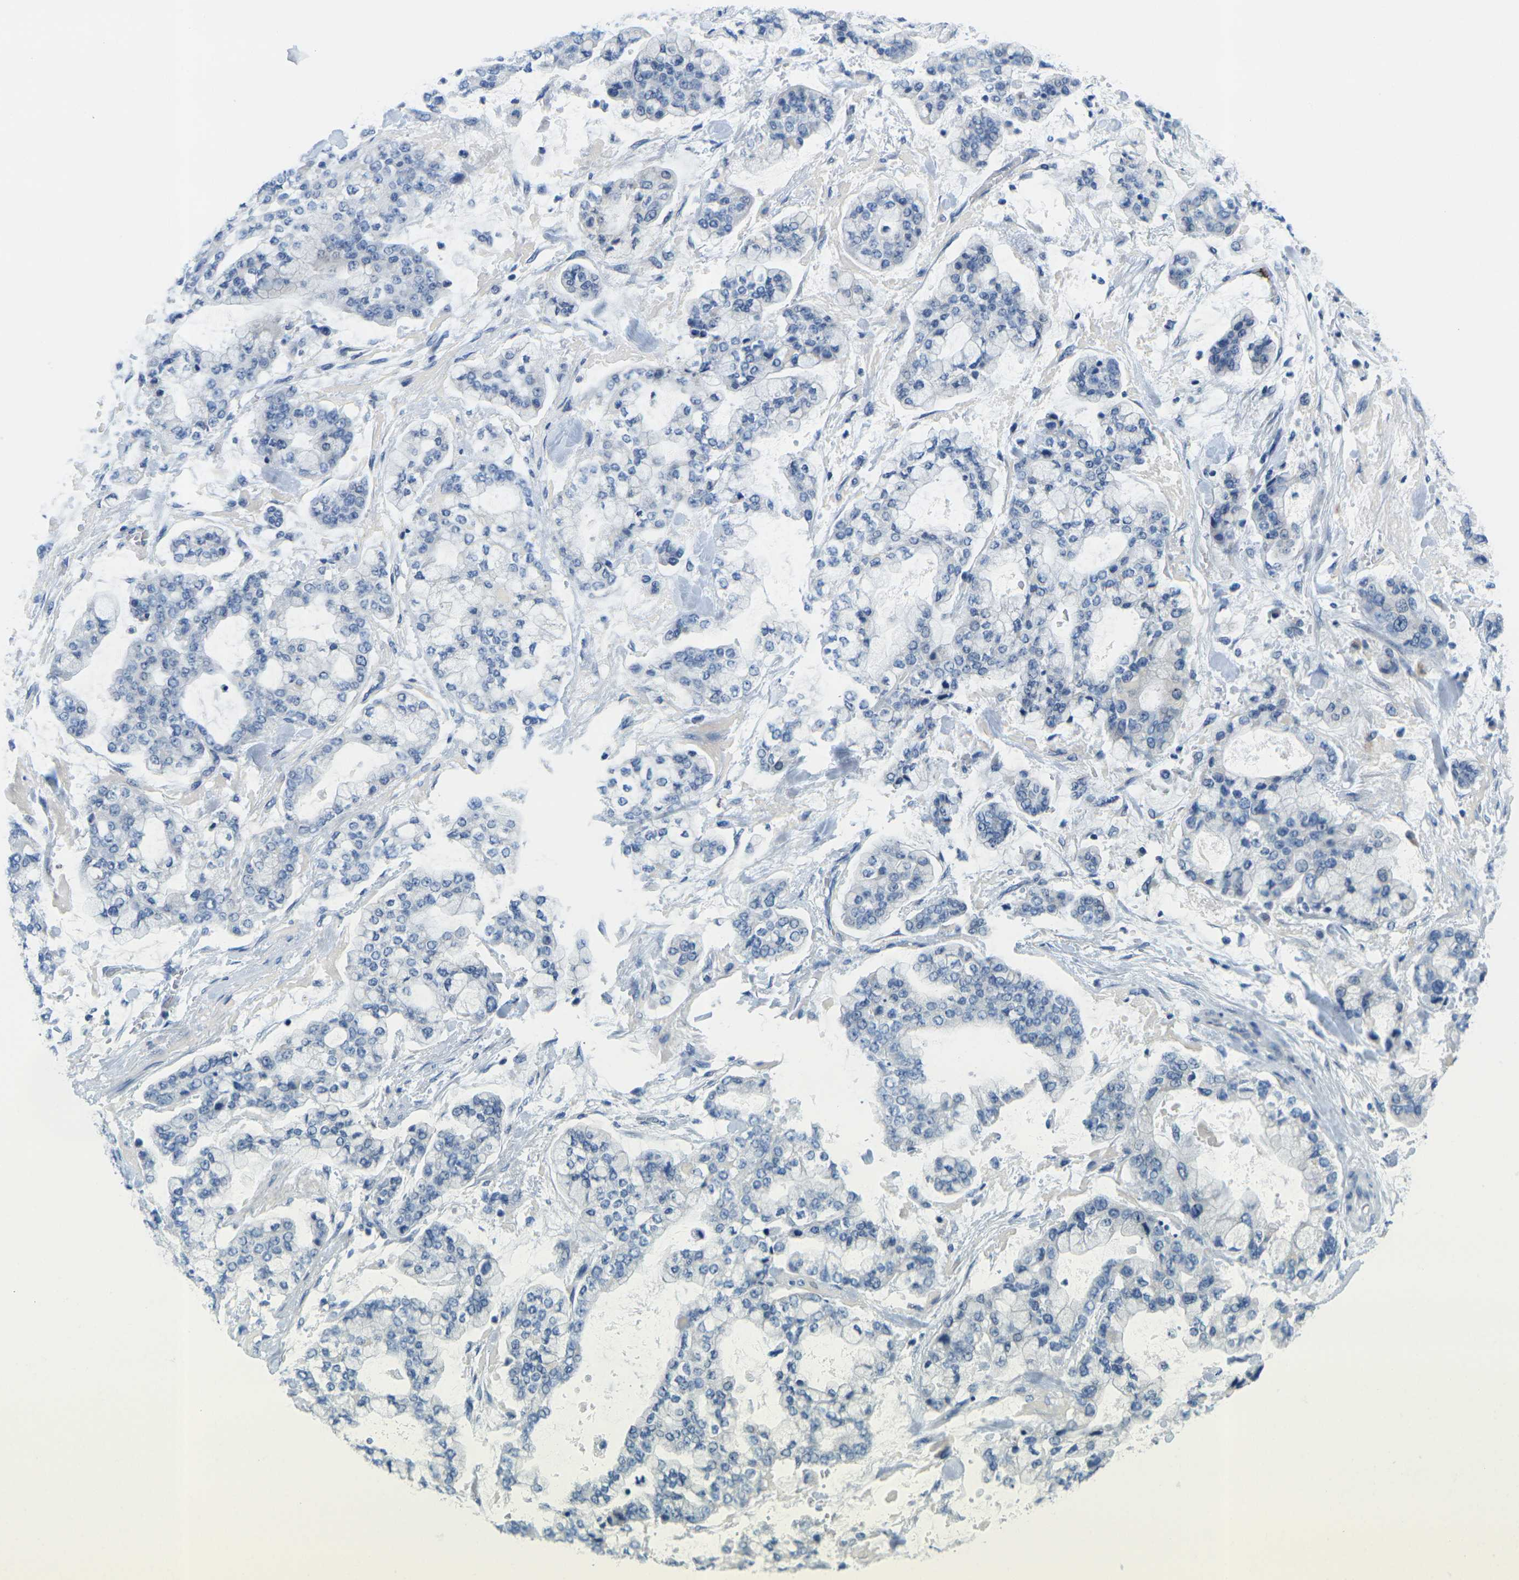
{"staining": {"intensity": "negative", "quantity": "none", "location": "none"}, "tissue": "stomach cancer", "cell_type": "Tumor cells", "image_type": "cancer", "snomed": [{"axis": "morphology", "description": "Normal tissue, NOS"}, {"axis": "morphology", "description": "Adenocarcinoma, NOS"}, {"axis": "topography", "description": "Stomach, upper"}, {"axis": "topography", "description": "Stomach"}], "caption": "This is a micrograph of IHC staining of adenocarcinoma (stomach), which shows no positivity in tumor cells.", "gene": "GPR15", "patient": {"sex": "male", "age": 76}}